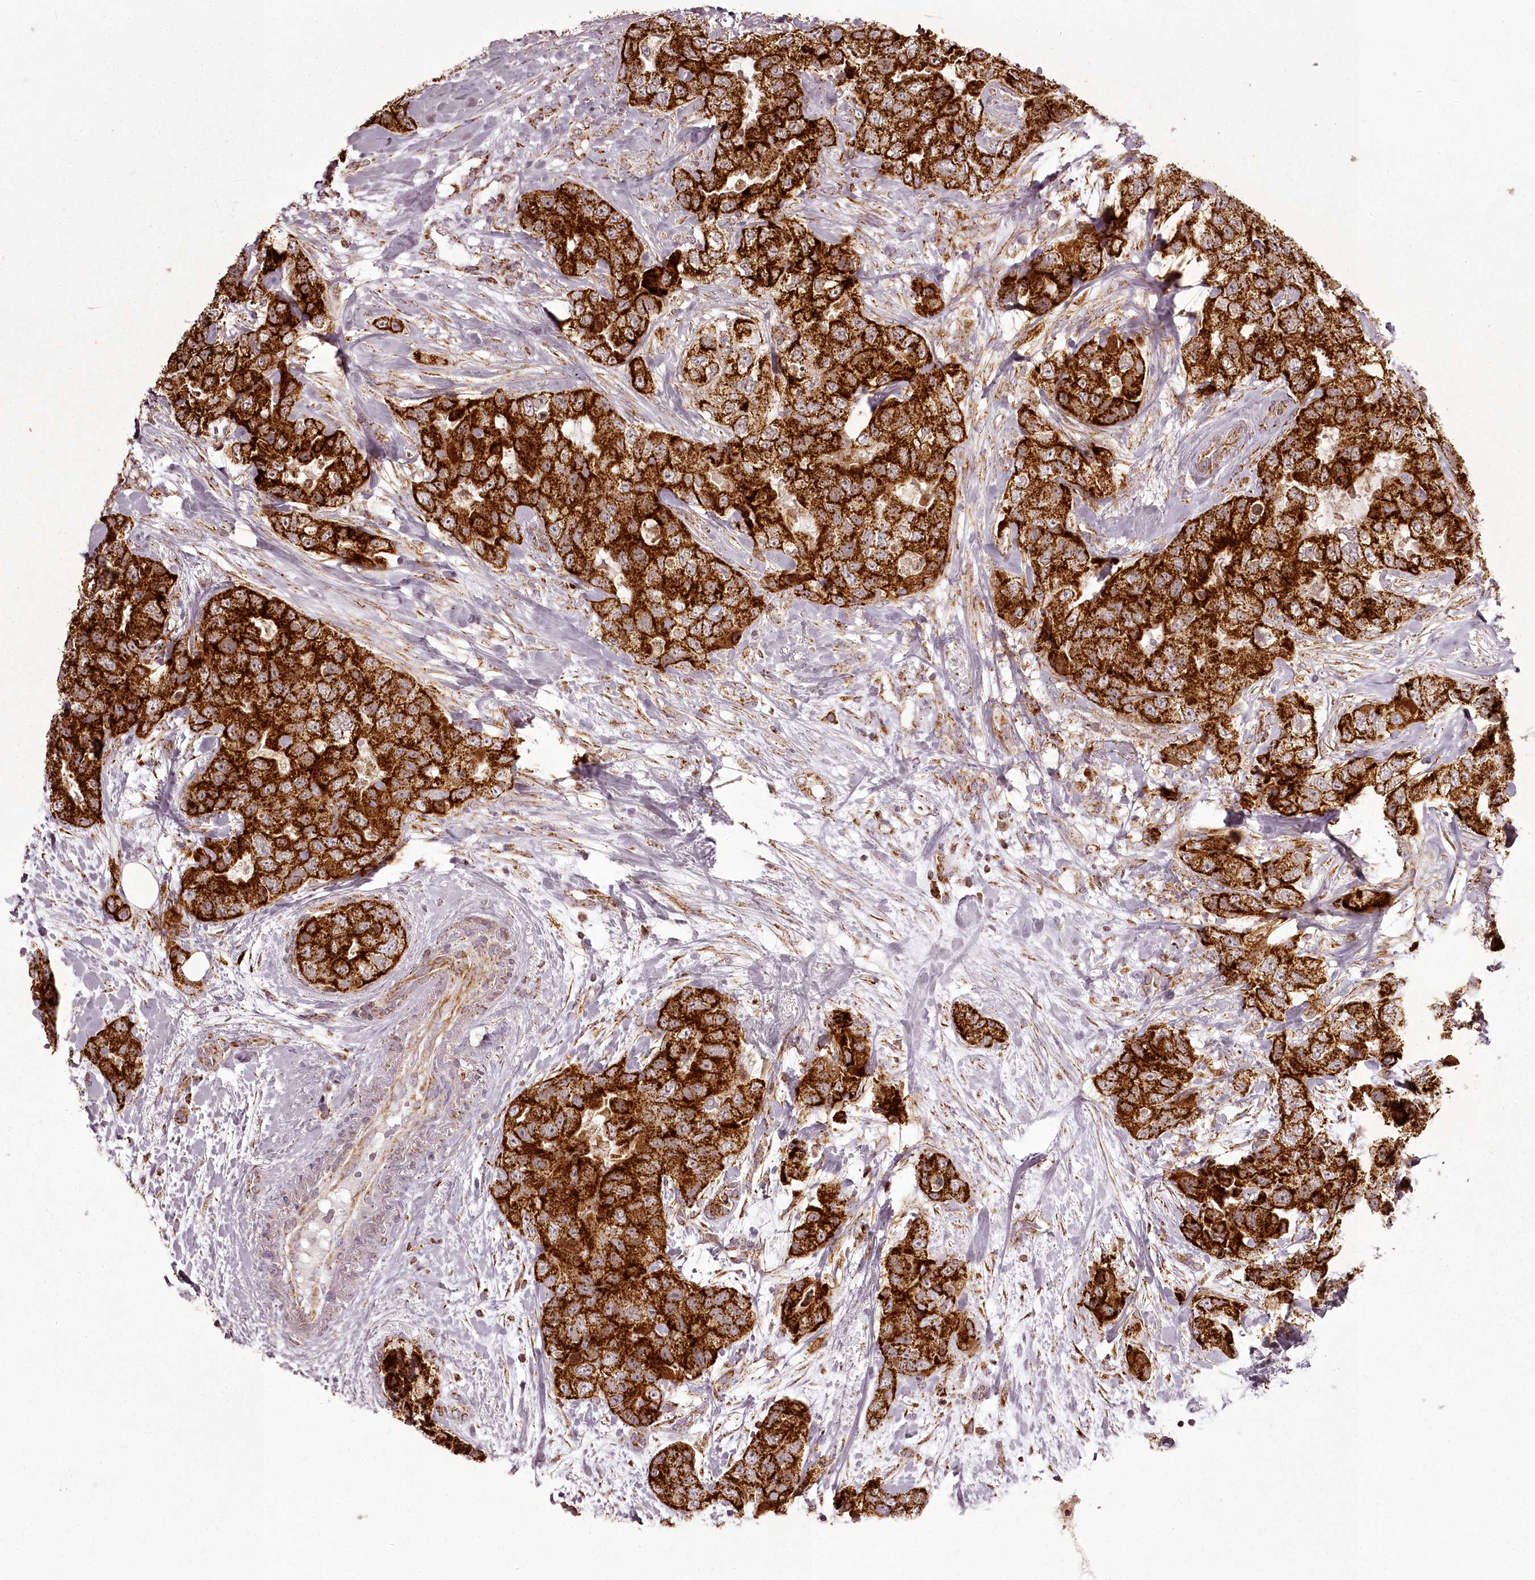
{"staining": {"intensity": "strong", "quantity": ">75%", "location": "cytoplasmic/membranous"}, "tissue": "breast cancer", "cell_type": "Tumor cells", "image_type": "cancer", "snomed": [{"axis": "morphology", "description": "Duct carcinoma"}, {"axis": "topography", "description": "Breast"}], "caption": "Strong cytoplasmic/membranous protein expression is seen in approximately >75% of tumor cells in breast infiltrating ductal carcinoma.", "gene": "CHCHD2", "patient": {"sex": "female", "age": 62}}